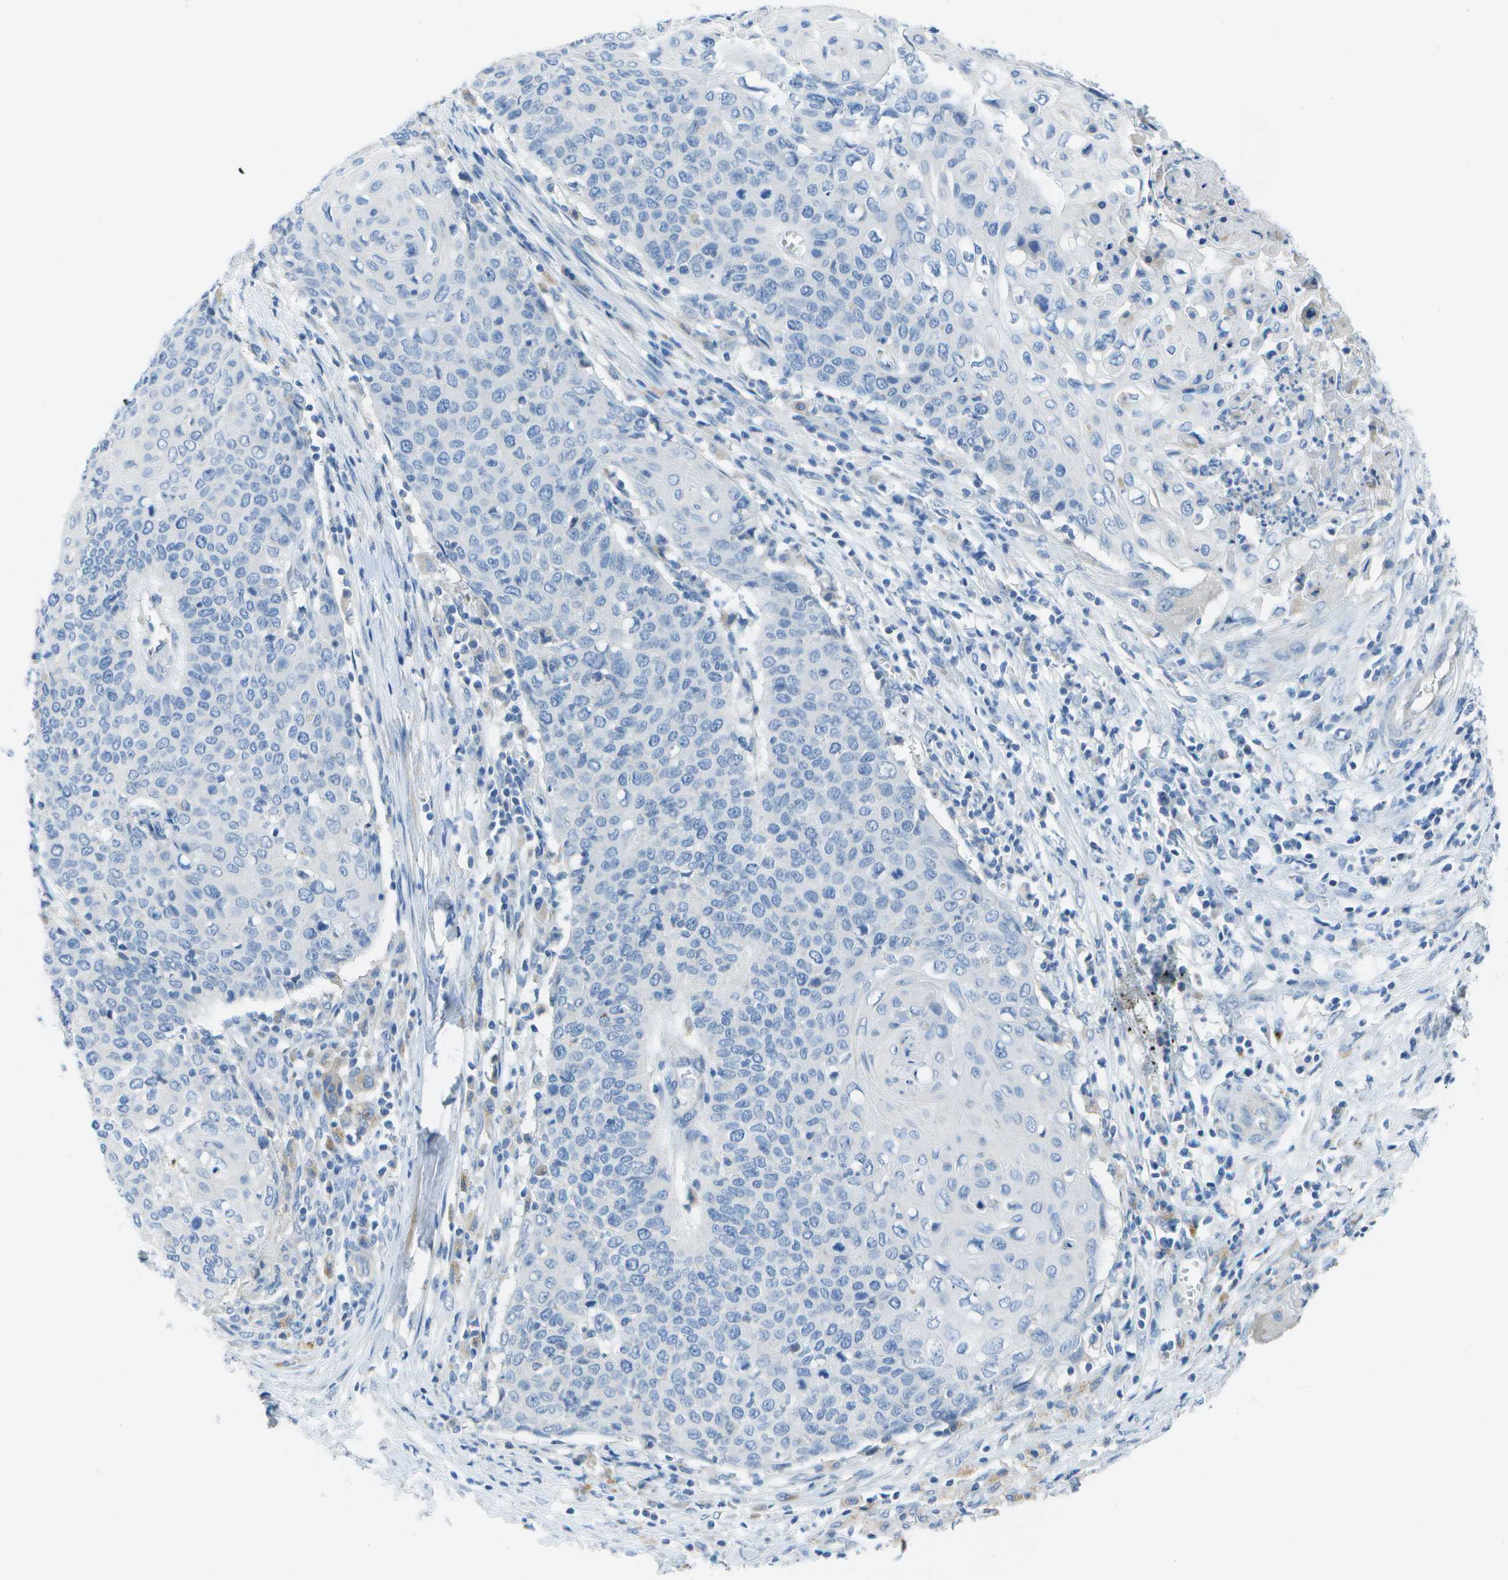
{"staining": {"intensity": "negative", "quantity": "none", "location": "none"}, "tissue": "cervical cancer", "cell_type": "Tumor cells", "image_type": "cancer", "snomed": [{"axis": "morphology", "description": "Squamous cell carcinoma, NOS"}, {"axis": "topography", "description": "Cervix"}], "caption": "Tumor cells are negative for protein expression in human squamous cell carcinoma (cervical).", "gene": "DCT", "patient": {"sex": "female", "age": 39}}